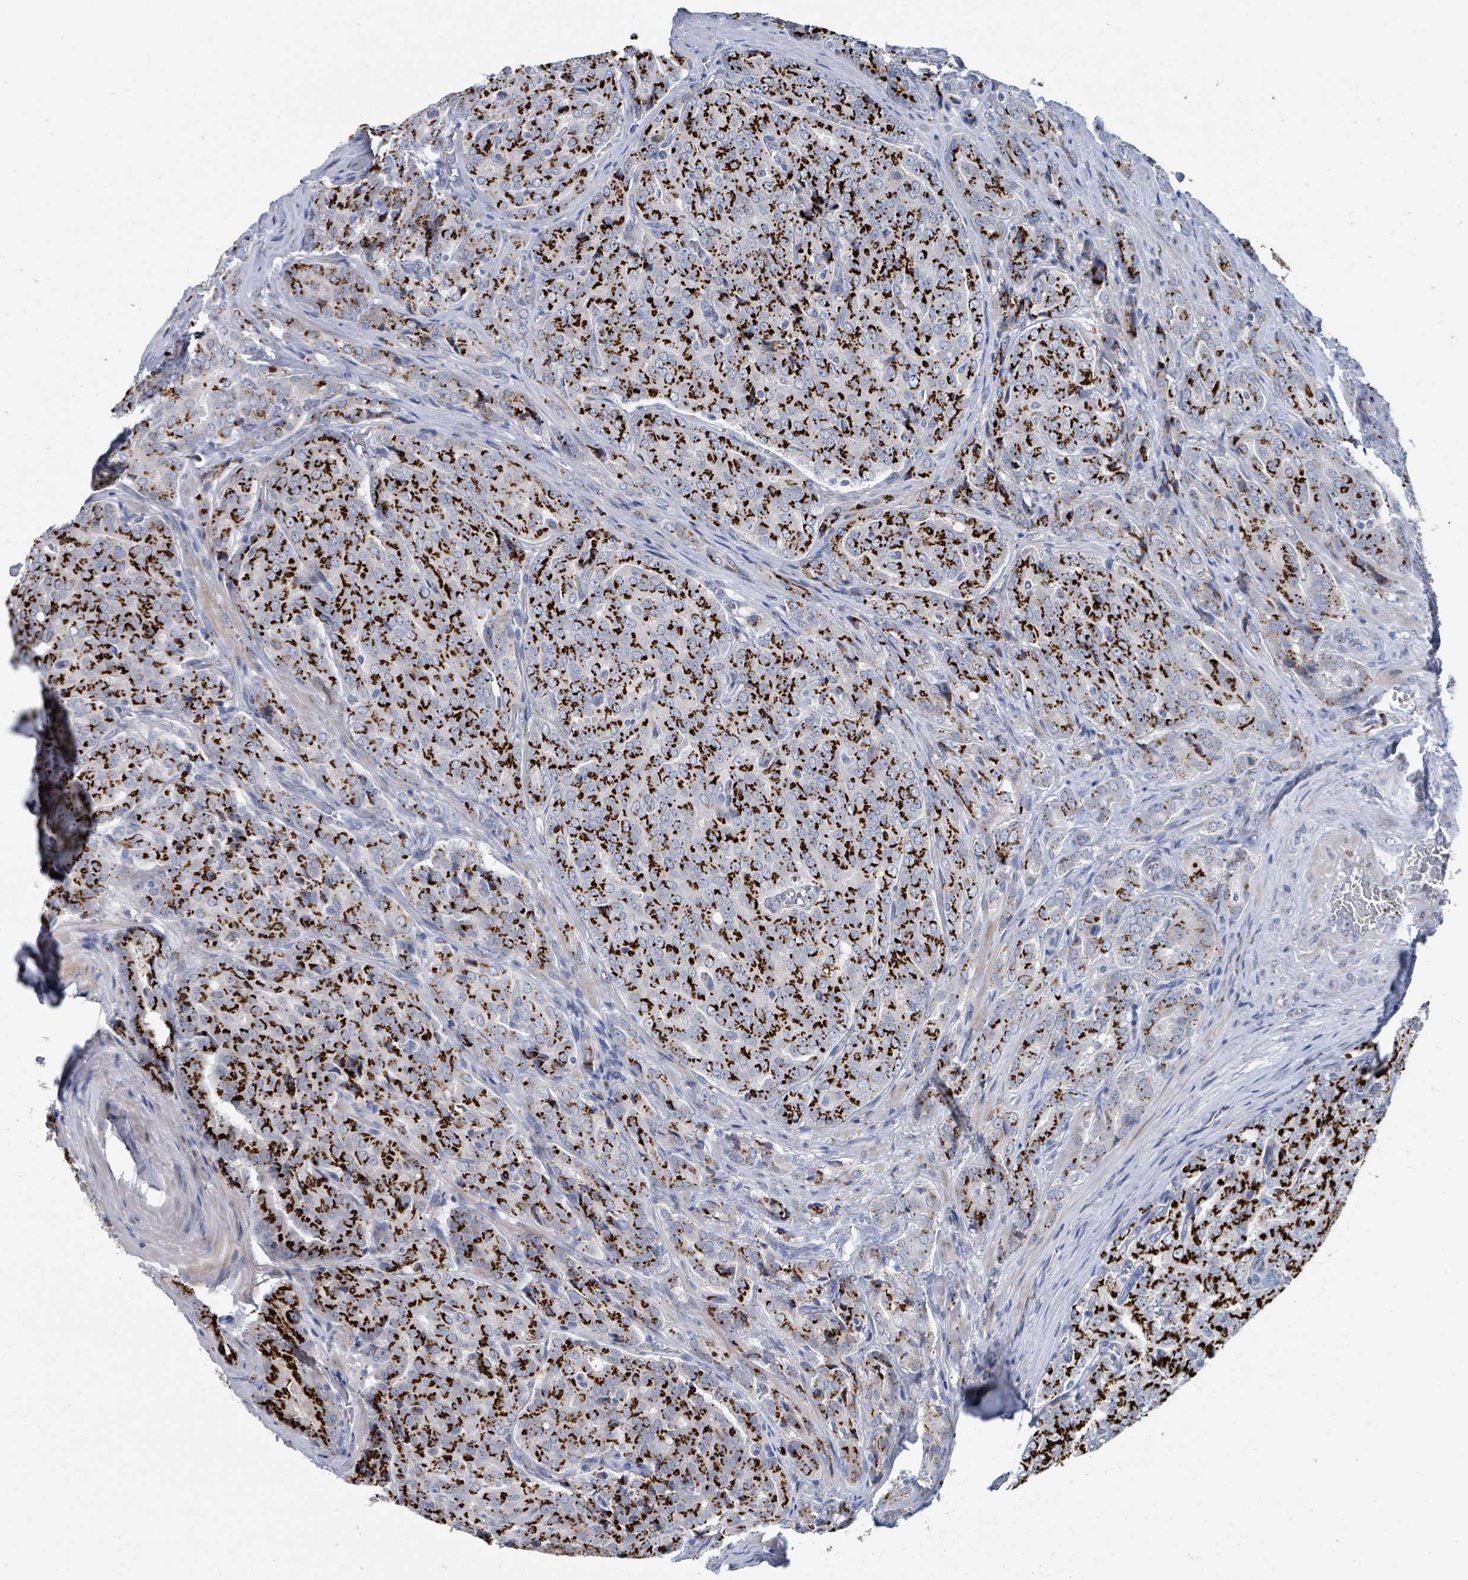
{"staining": {"intensity": "strong", "quantity": ">75%", "location": "cytoplasmic/membranous"}, "tissue": "prostate cancer", "cell_type": "Tumor cells", "image_type": "cancer", "snomed": [{"axis": "morphology", "description": "Adenocarcinoma, High grade"}, {"axis": "topography", "description": "Prostate"}], "caption": "IHC photomicrograph of neoplastic tissue: human prostate high-grade adenocarcinoma stained using IHC demonstrates high levels of strong protein expression localized specifically in the cytoplasmic/membranous of tumor cells, appearing as a cytoplasmic/membranous brown color.", "gene": "DCAF5", "patient": {"sex": "male", "age": 68}}